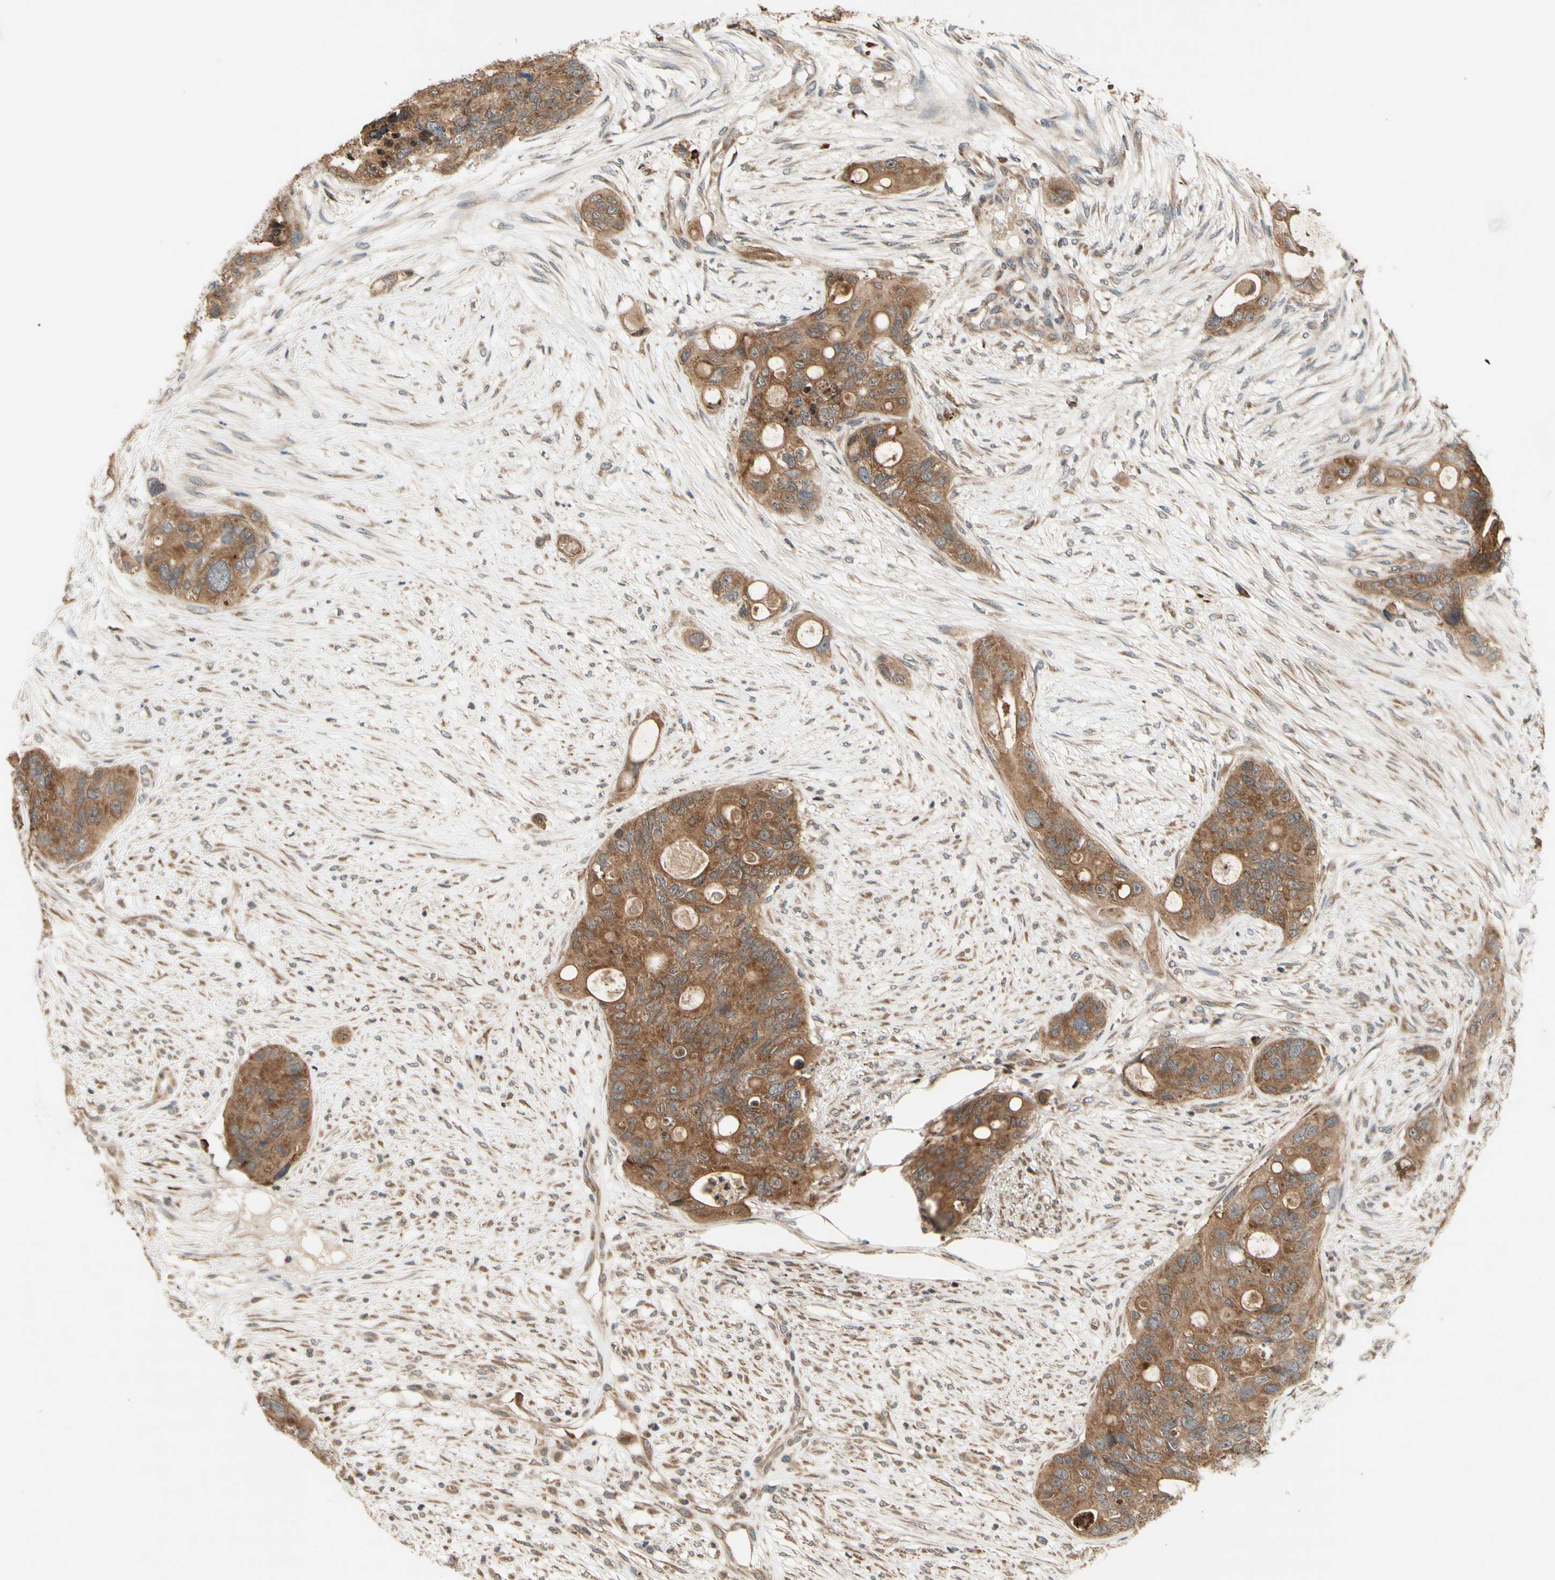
{"staining": {"intensity": "moderate", "quantity": ">75%", "location": "cytoplasmic/membranous"}, "tissue": "colorectal cancer", "cell_type": "Tumor cells", "image_type": "cancer", "snomed": [{"axis": "morphology", "description": "Adenocarcinoma, NOS"}, {"axis": "topography", "description": "Colon"}], "caption": "IHC image of neoplastic tissue: adenocarcinoma (colorectal) stained using IHC shows medium levels of moderate protein expression localized specifically in the cytoplasmic/membranous of tumor cells, appearing as a cytoplasmic/membranous brown color.", "gene": "DDOST", "patient": {"sex": "female", "age": 57}}